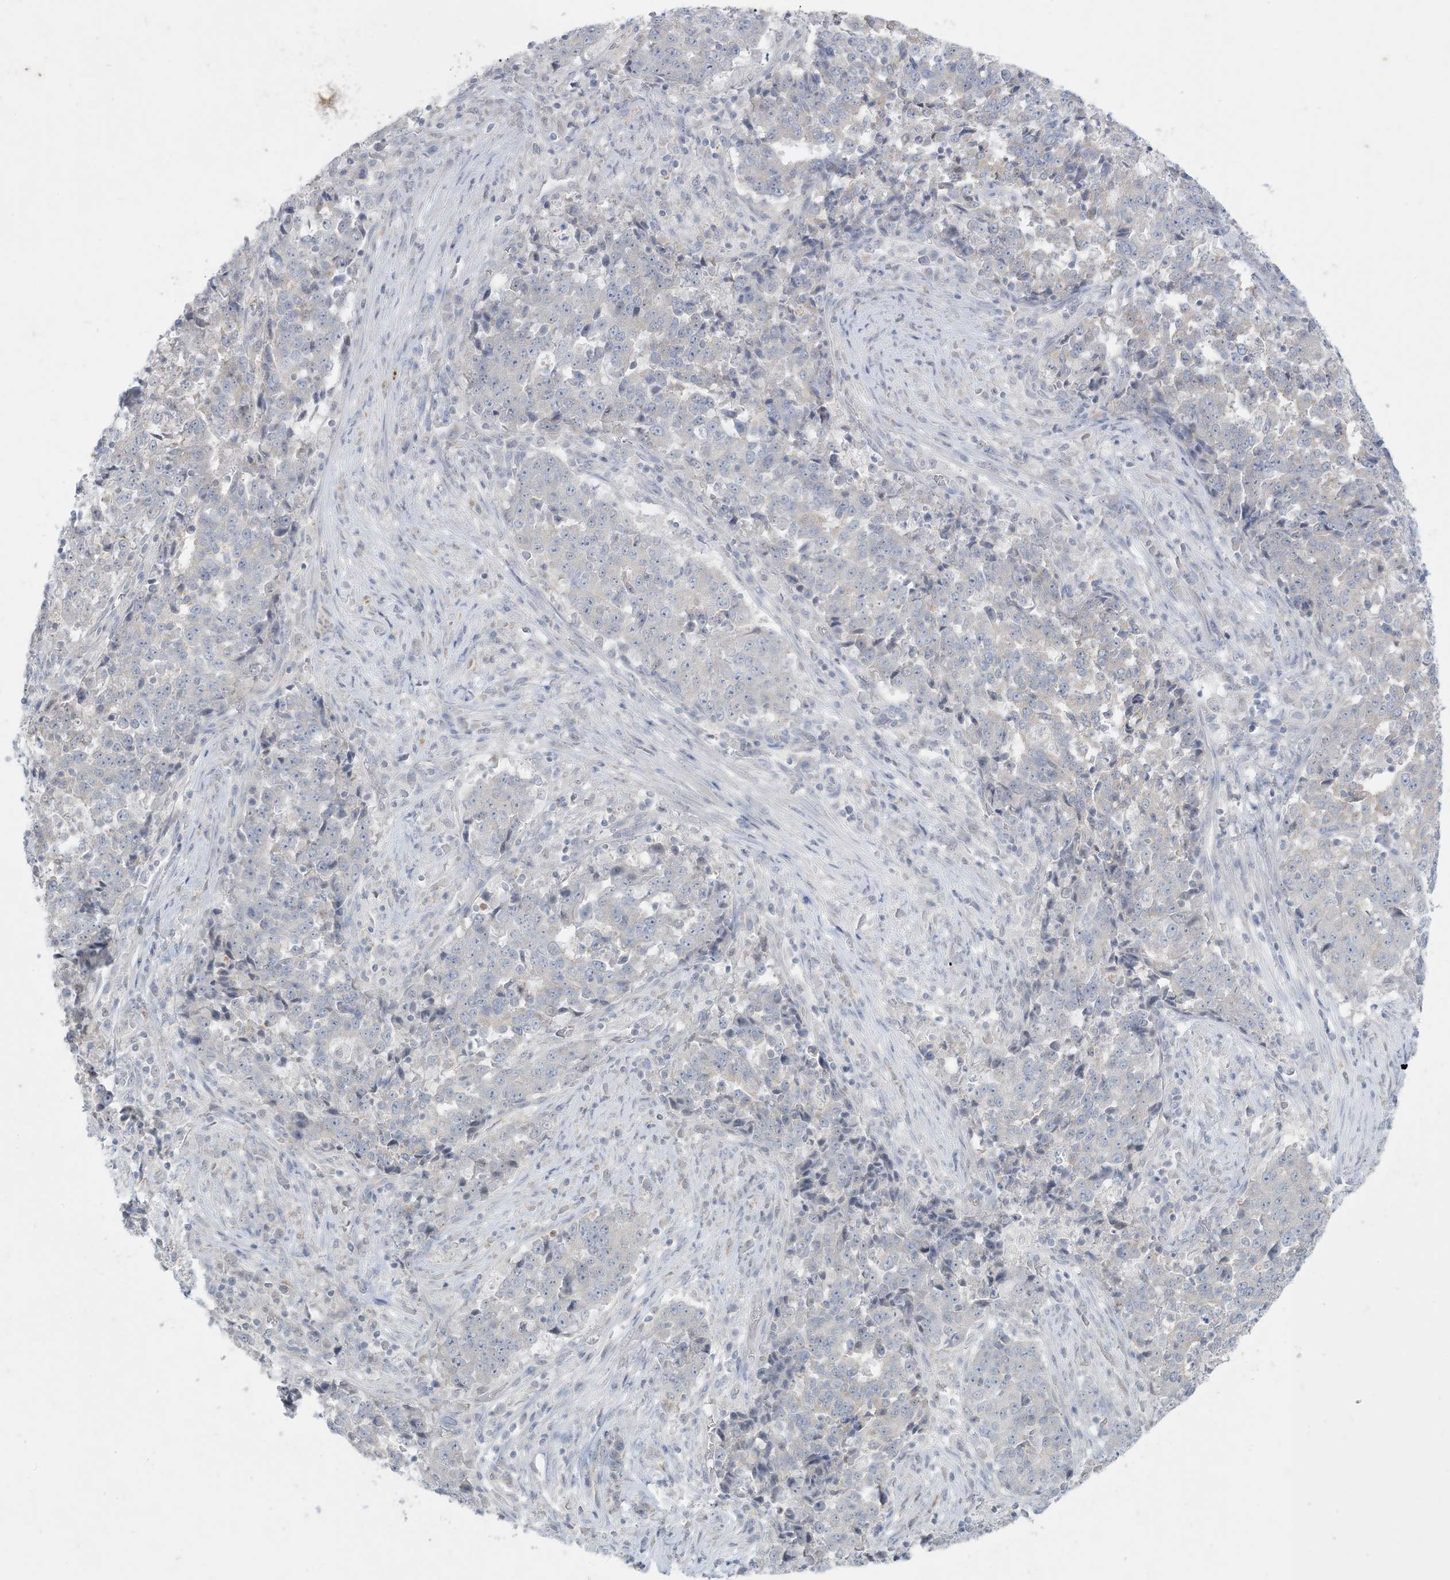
{"staining": {"intensity": "negative", "quantity": "none", "location": "none"}, "tissue": "stomach cancer", "cell_type": "Tumor cells", "image_type": "cancer", "snomed": [{"axis": "morphology", "description": "Adenocarcinoma, NOS"}, {"axis": "topography", "description": "Stomach"}], "caption": "There is no significant staining in tumor cells of stomach cancer (adenocarcinoma).", "gene": "KIF3A", "patient": {"sex": "male", "age": 59}}